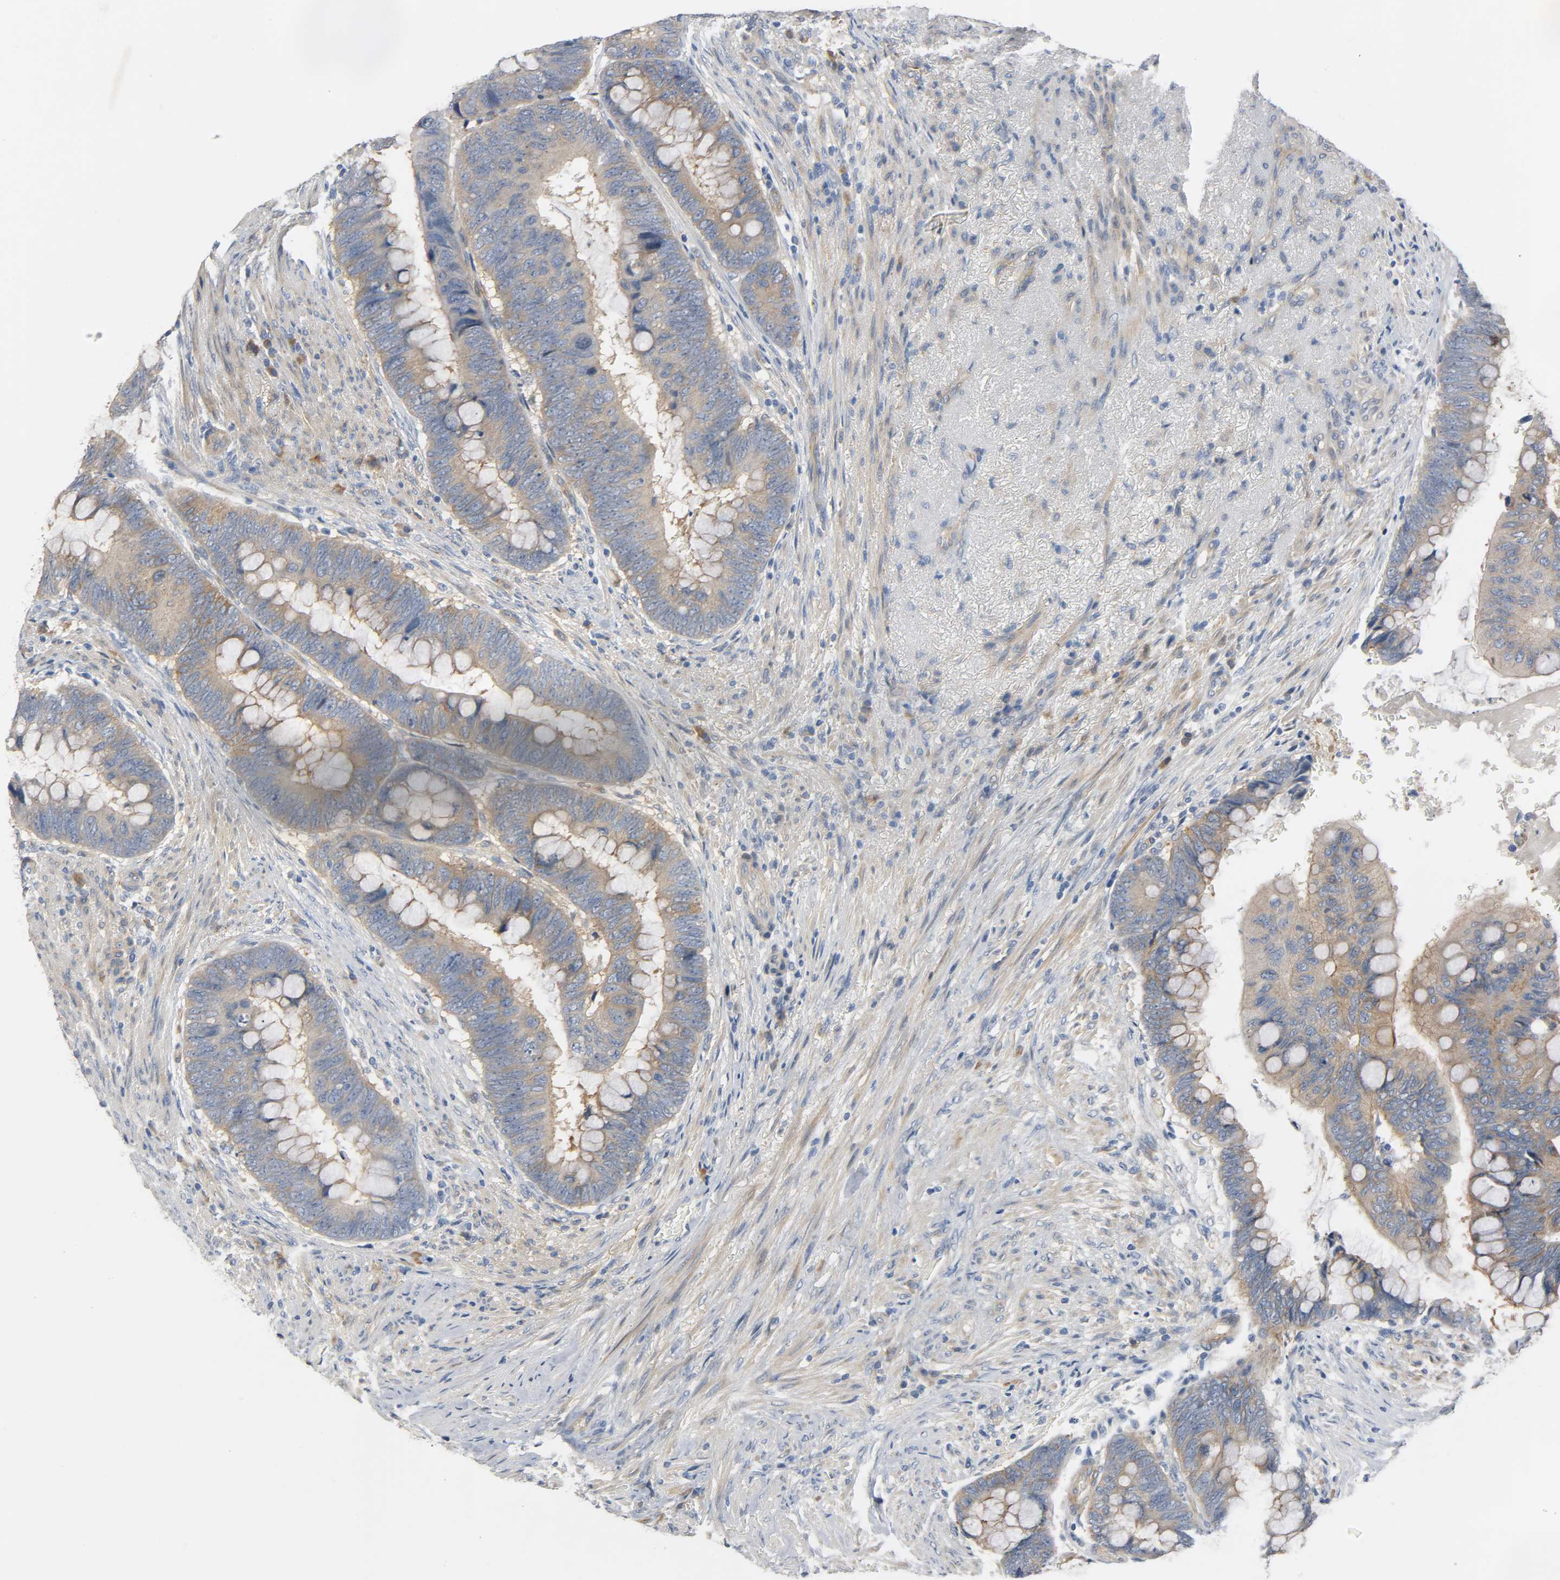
{"staining": {"intensity": "moderate", "quantity": ">75%", "location": "cytoplasmic/membranous"}, "tissue": "colorectal cancer", "cell_type": "Tumor cells", "image_type": "cancer", "snomed": [{"axis": "morphology", "description": "Normal tissue, NOS"}, {"axis": "morphology", "description": "Adenocarcinoma, NOS"}, {"axis": "topography", "description": "Rectum"}], "caption": "This micrograph shows immunohistochemistry (IHC) staining of adenocarcinoma (colorectal), with medium moderate cytoplasmic/membranous staining in about >75% of tumor cells.", "gene": "ARPC1A", "patient": {"sex": "male", "age": 92}}